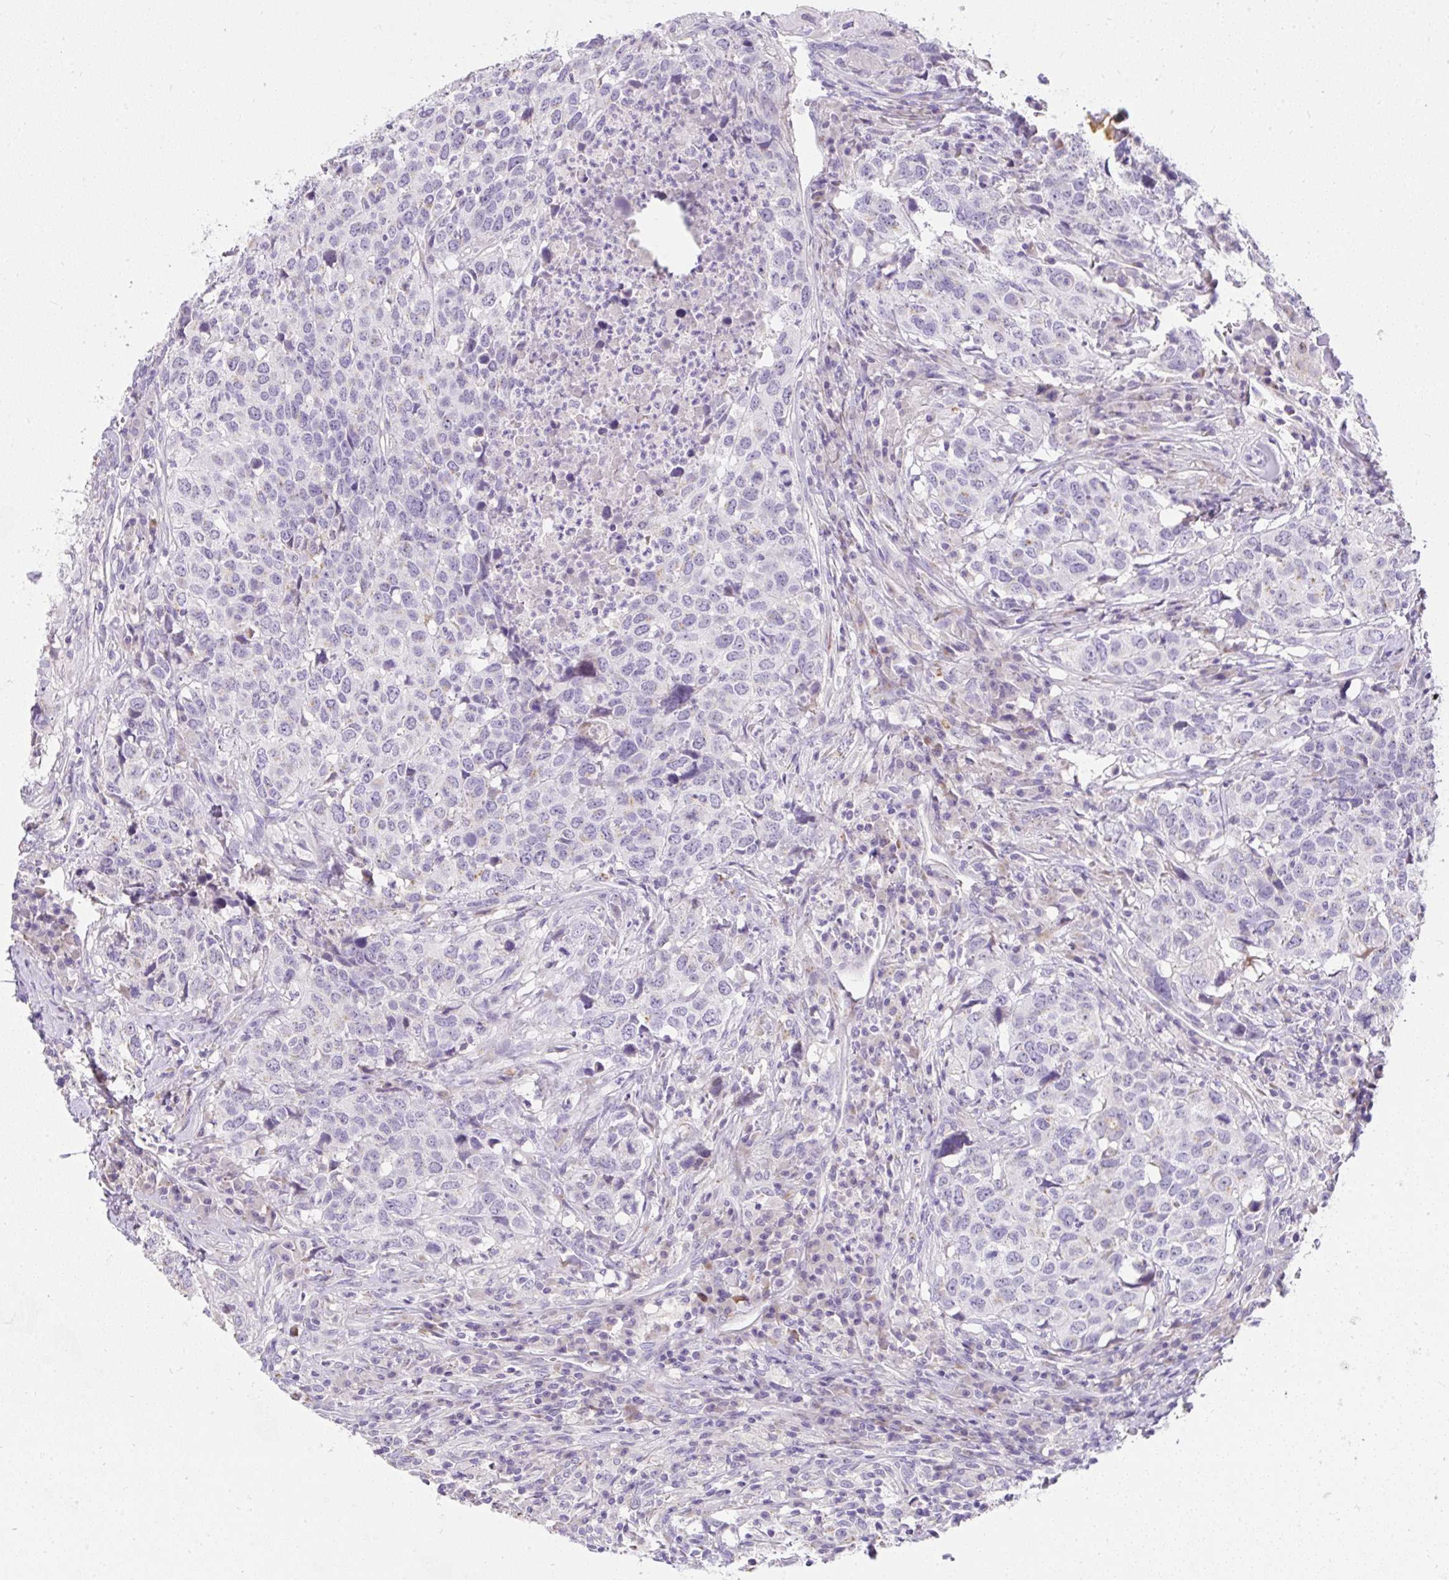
{"staining": {"intensity": "negative", "quantity": "none", "location": "none"}, "tissue": "head and neck cancer", "cell_type": "Tumor cells", "image_type": "cancer", "snomed": [{"axis": "morphology", "description": "Normal tissue, NOS"}, {"axis": "morphology", "description": "Squamous cell carcinoma, NOS"}, {"axis": "topography", "description": "Skeletal muscle"}, {"axis": "topography", "description": "Vascular tissue"}, {"axis": "topography", "description": "Peripheral nerve tissue"}, {"axis": "topography", "description": "Head-Neck"}], "caption": "High power microscopy micrograph of an immunohistochemistry photomicrograph of head and neck cancer (squamous cell carcinoma), revealing no significant positivity in tumor cells. (DAB (3,3'-diaminobenzidine) immunohistochemistry (IHC) with hematoxylin counter stain).", "gene": "DTX4", "patient": {"sex": "male", "age": 66}}